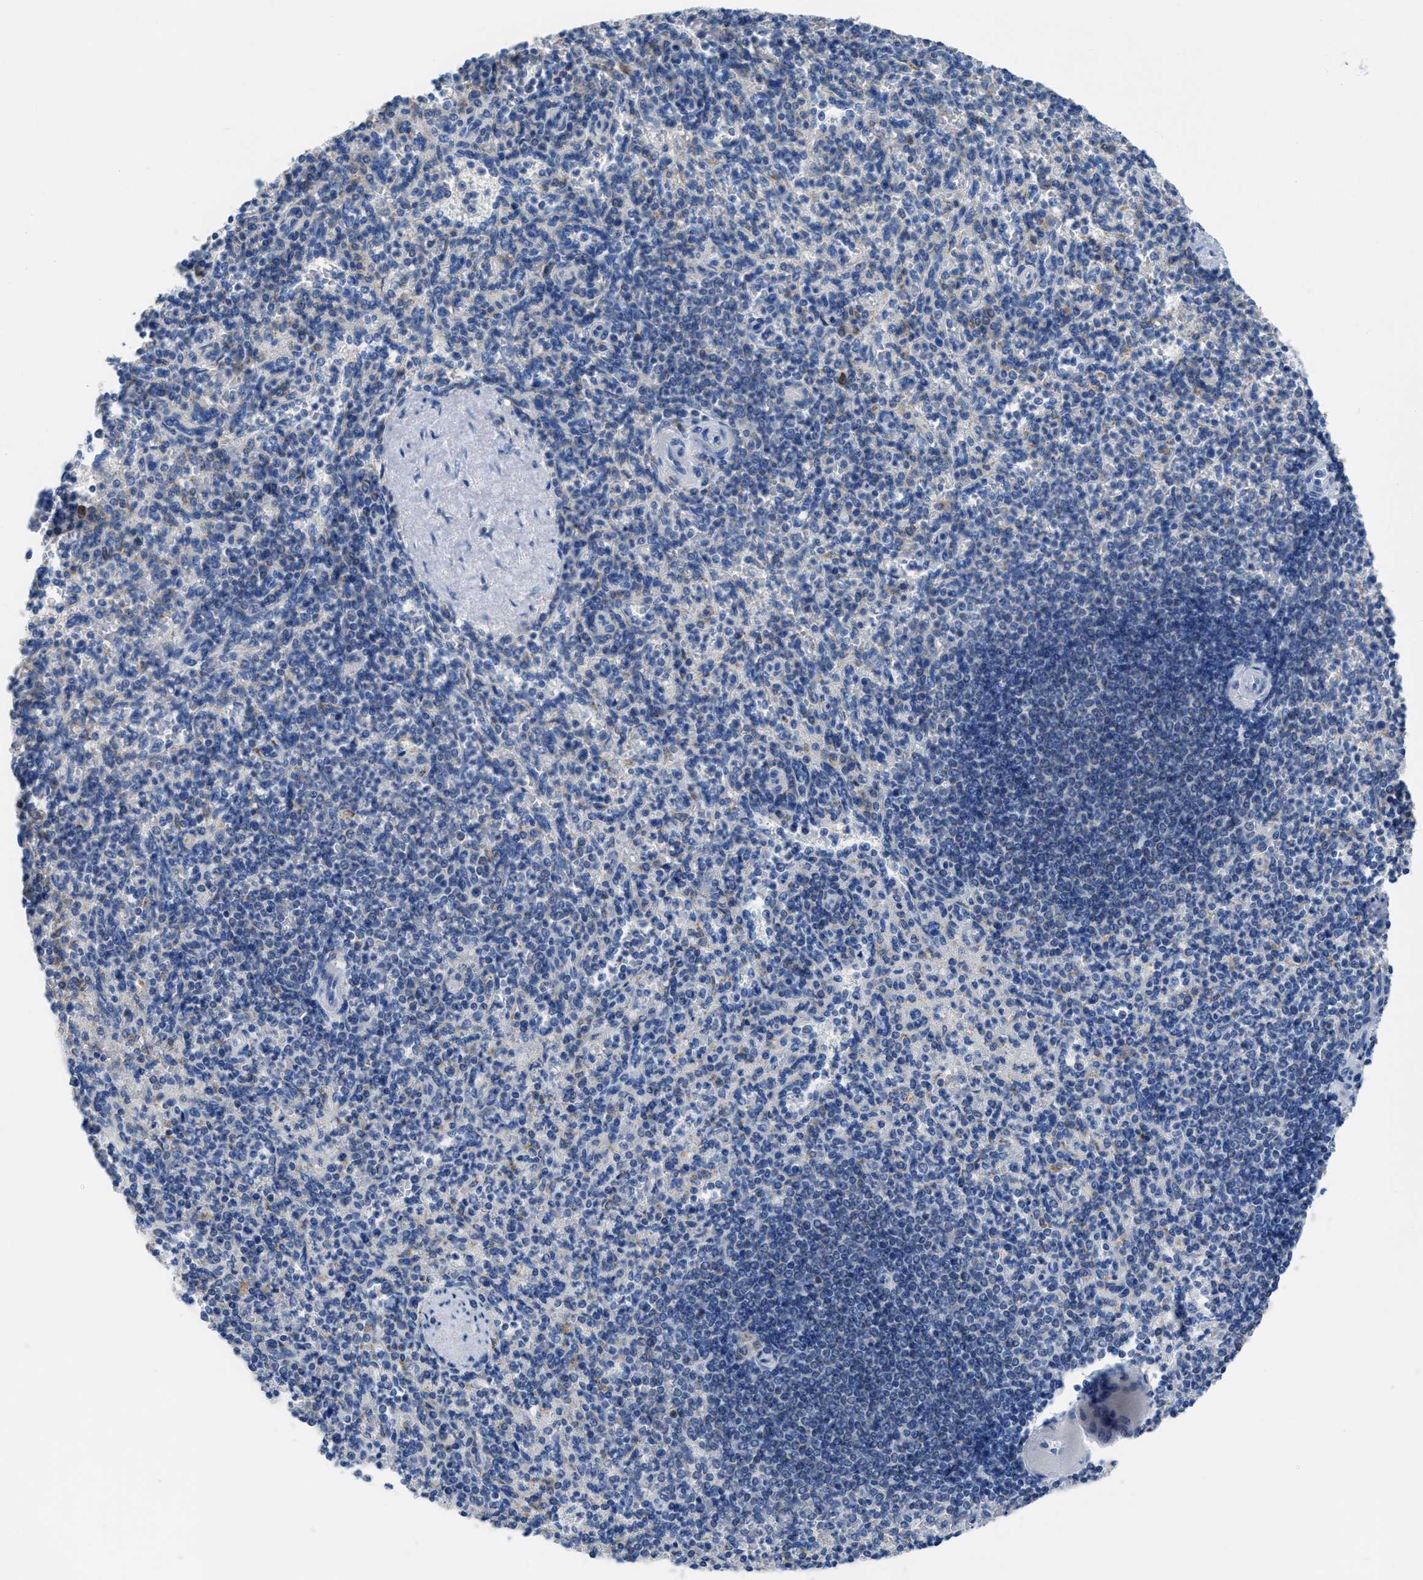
{"staining": {"intensity": "negative", "quantity": "none", "location": "none"}, "tissue": "spleen", "cell_type": "Cells in red pulp", "image_type": "normal", "snomed": [{"axis": "morphology", "description": "Normal tissue, NOS"}, {"axis": "topography", "description": "Spleen"}], "caption": "High power microscopy image of an immunohistochemistry image of normal spleen, revealing no significant positivity in cells in red pulp.", "gene": "ETFA", "patient": {"sex": "female", "age": 74}}